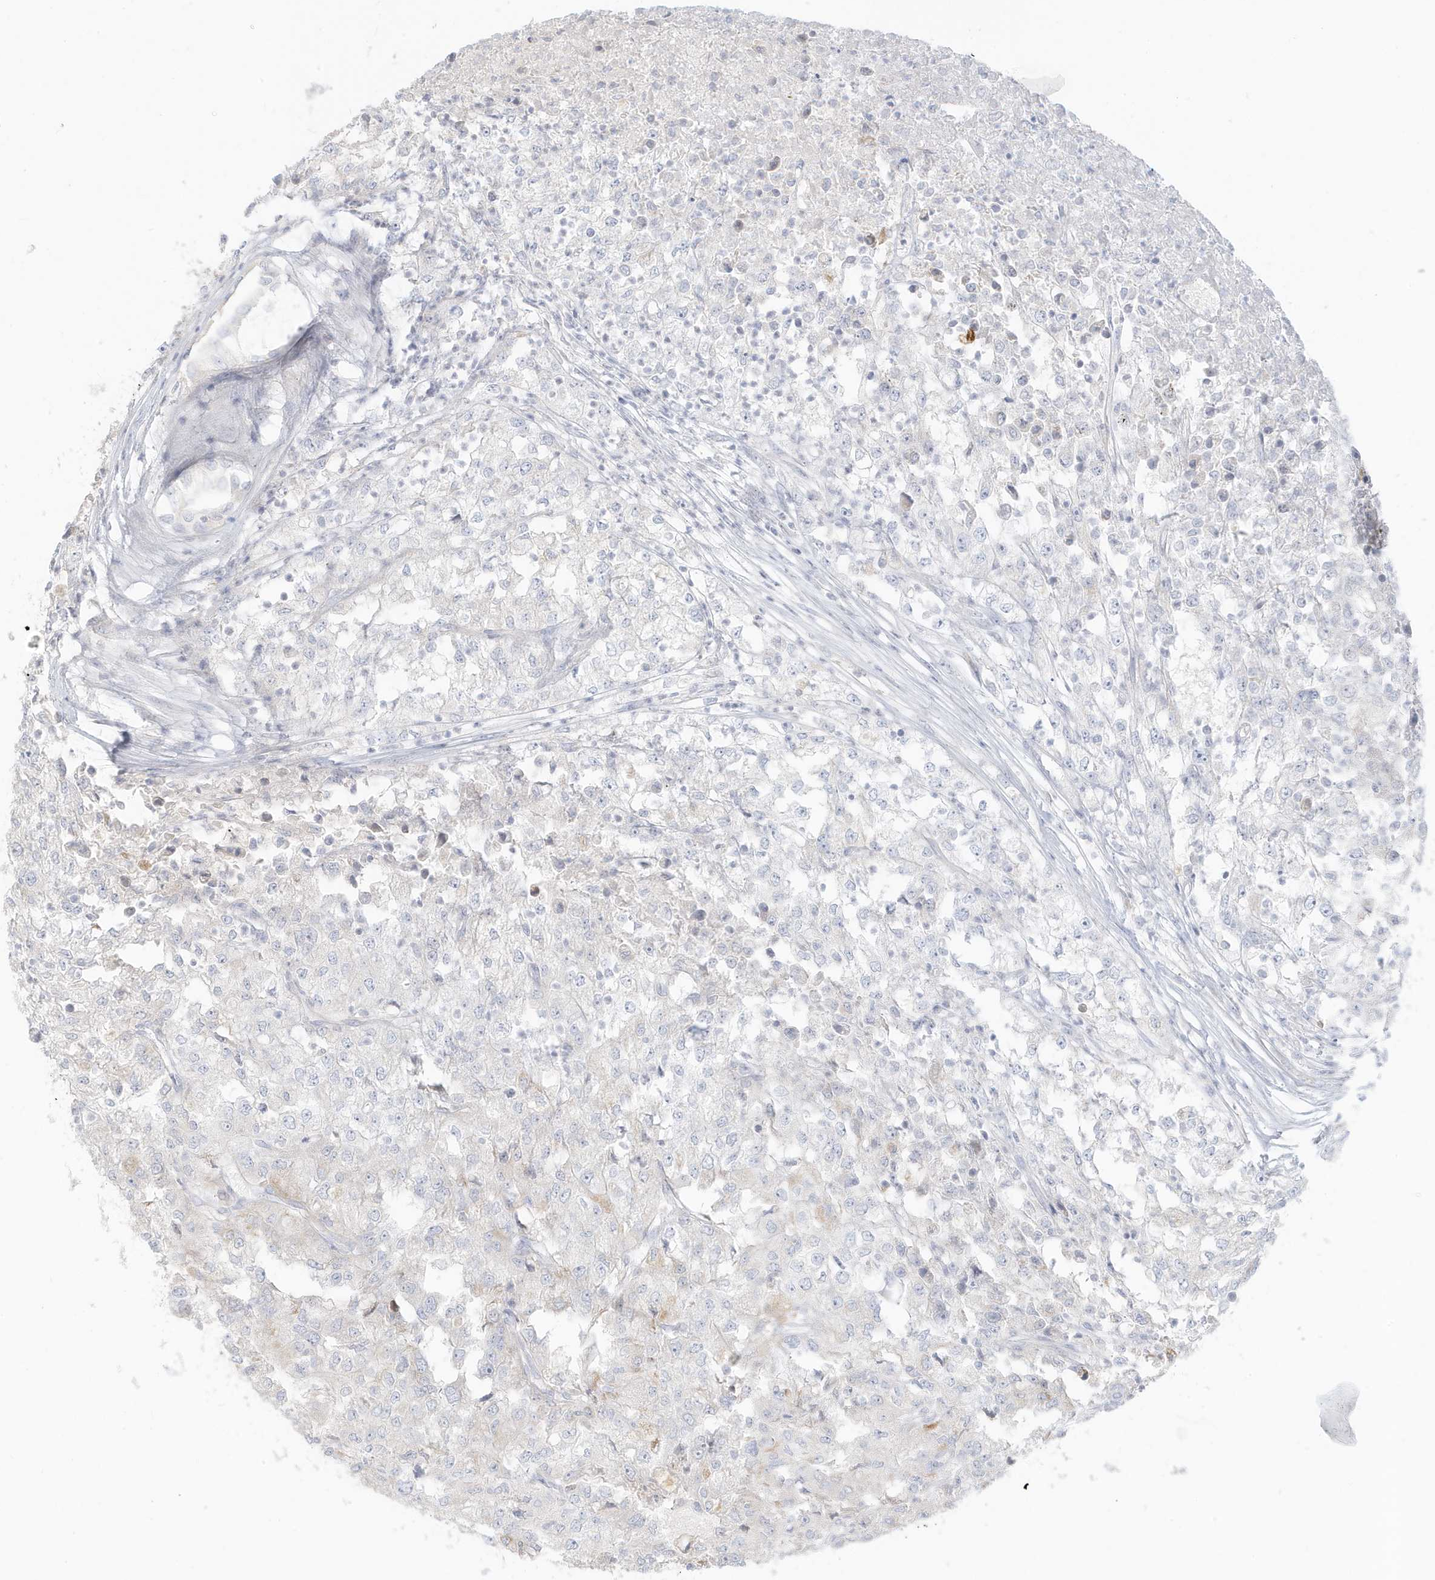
{"staining": {"intensity": "negative", "quantity": "none", "location": "none"}, "tissue": "renal cancer", "cell_type": "Tumor cells", "image_type": "cancer", "snomed": [{"axis": "morphology", "description": "Adenocarcinoma, NOS"}, {"axis": "topography", "description": "Kidney"}], "caption": "High power microscopy image of an immunohistochemistry micrograph of adenocarcinoma (renal), revealing no significant expression in tumor cells.", "gene": "MCOLN1", "patient": {"sex": "female", "age": 54}}